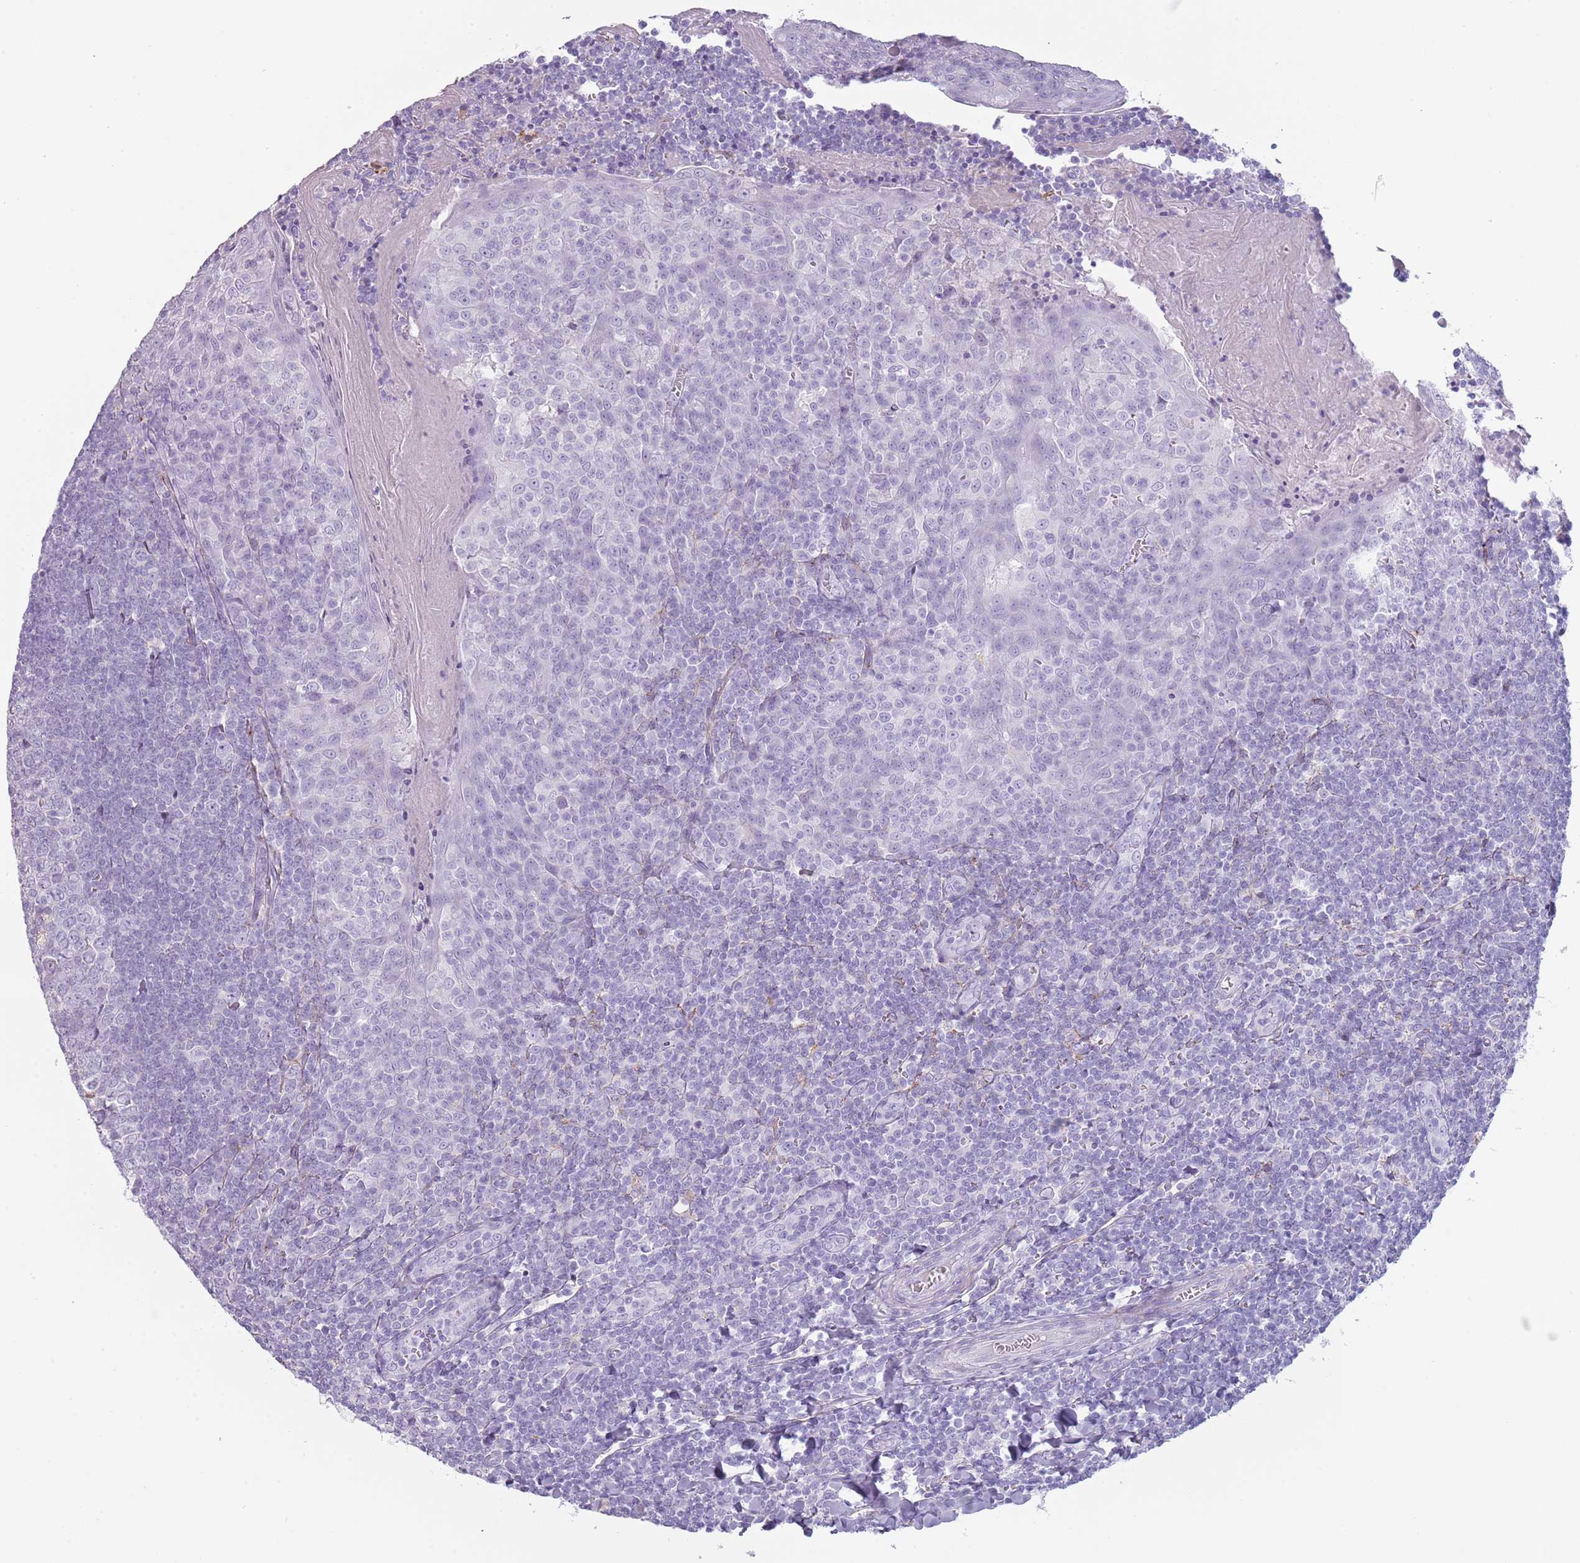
{"staining": {"intensity": "negative", "quantity": "none", "location": "none"}, "tissue": "tonsil", "cell_type": "Germinal center cells", "image_type": "normal", "snomed": [{"axis": "morphology", "description": "Normal tissue, NOS"}, {"axis": "topography", "description": "Tonsil"}], "caption": "This is an IHC image of unremarkable tonsil. There is no positivity in germinal center cells.", "gene": "COLEC12", "patient": {"sex": "male", "age": 27}}